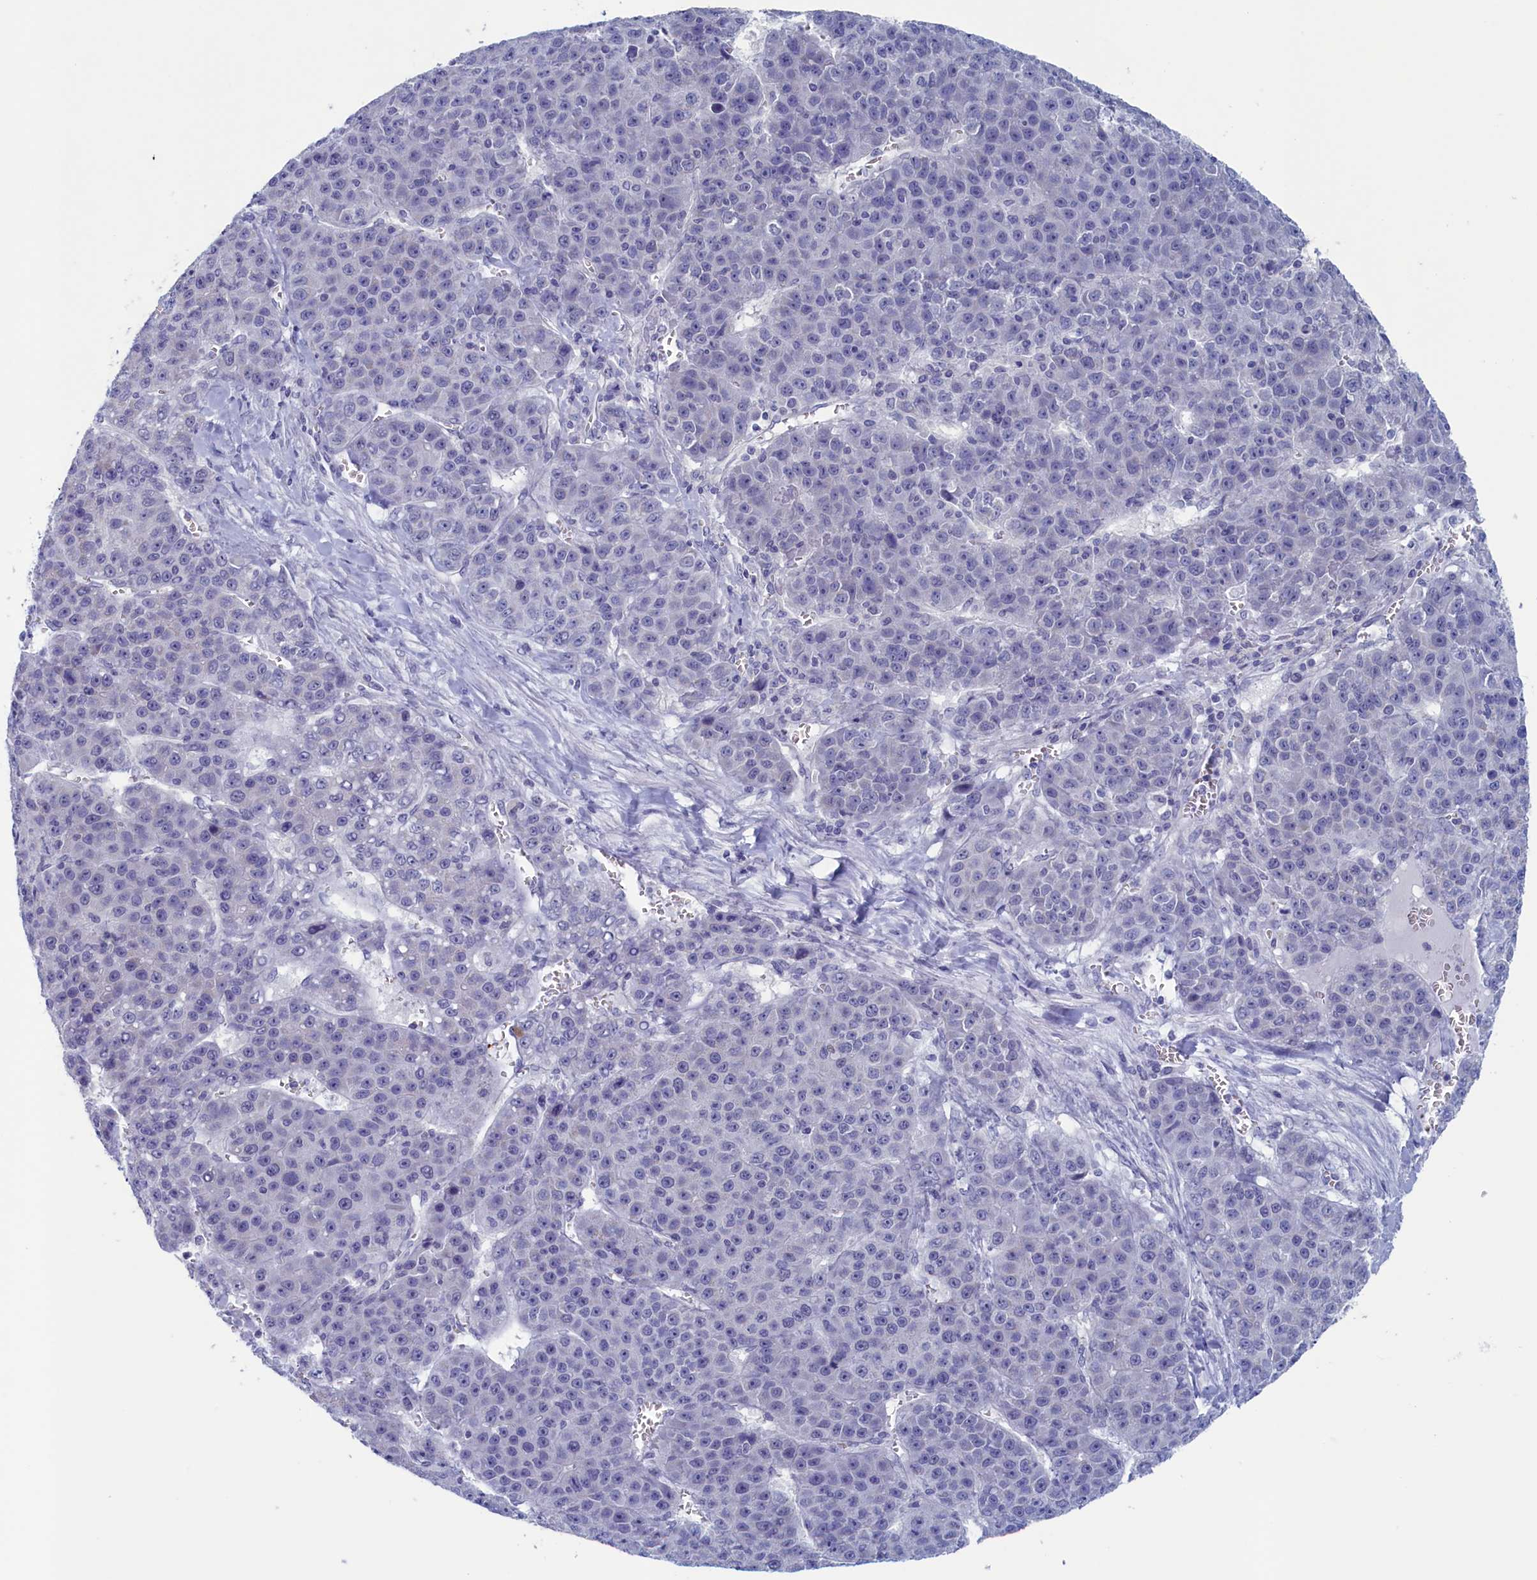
{"staining": {"intensity": "negative", "quantity": "none", "location": "none"}, "tissue": "liver cancer", "cell_type": "Tumor cells", "image_type": "cancer", "snomed": [{"axis": "morphology", "description": "Carcinoma, Hepatocellular, NOS"}, {"axis": "topography", "description": "Liver"}], "caption": "DAB (3,3'-diaminobenzidine) immunohistochemical staining of liver hepatocellular carcinoma reveals no significant positivity in tumor cells.", "gene": "WDR76", "patient": {"sex": "female", "age": 53}}